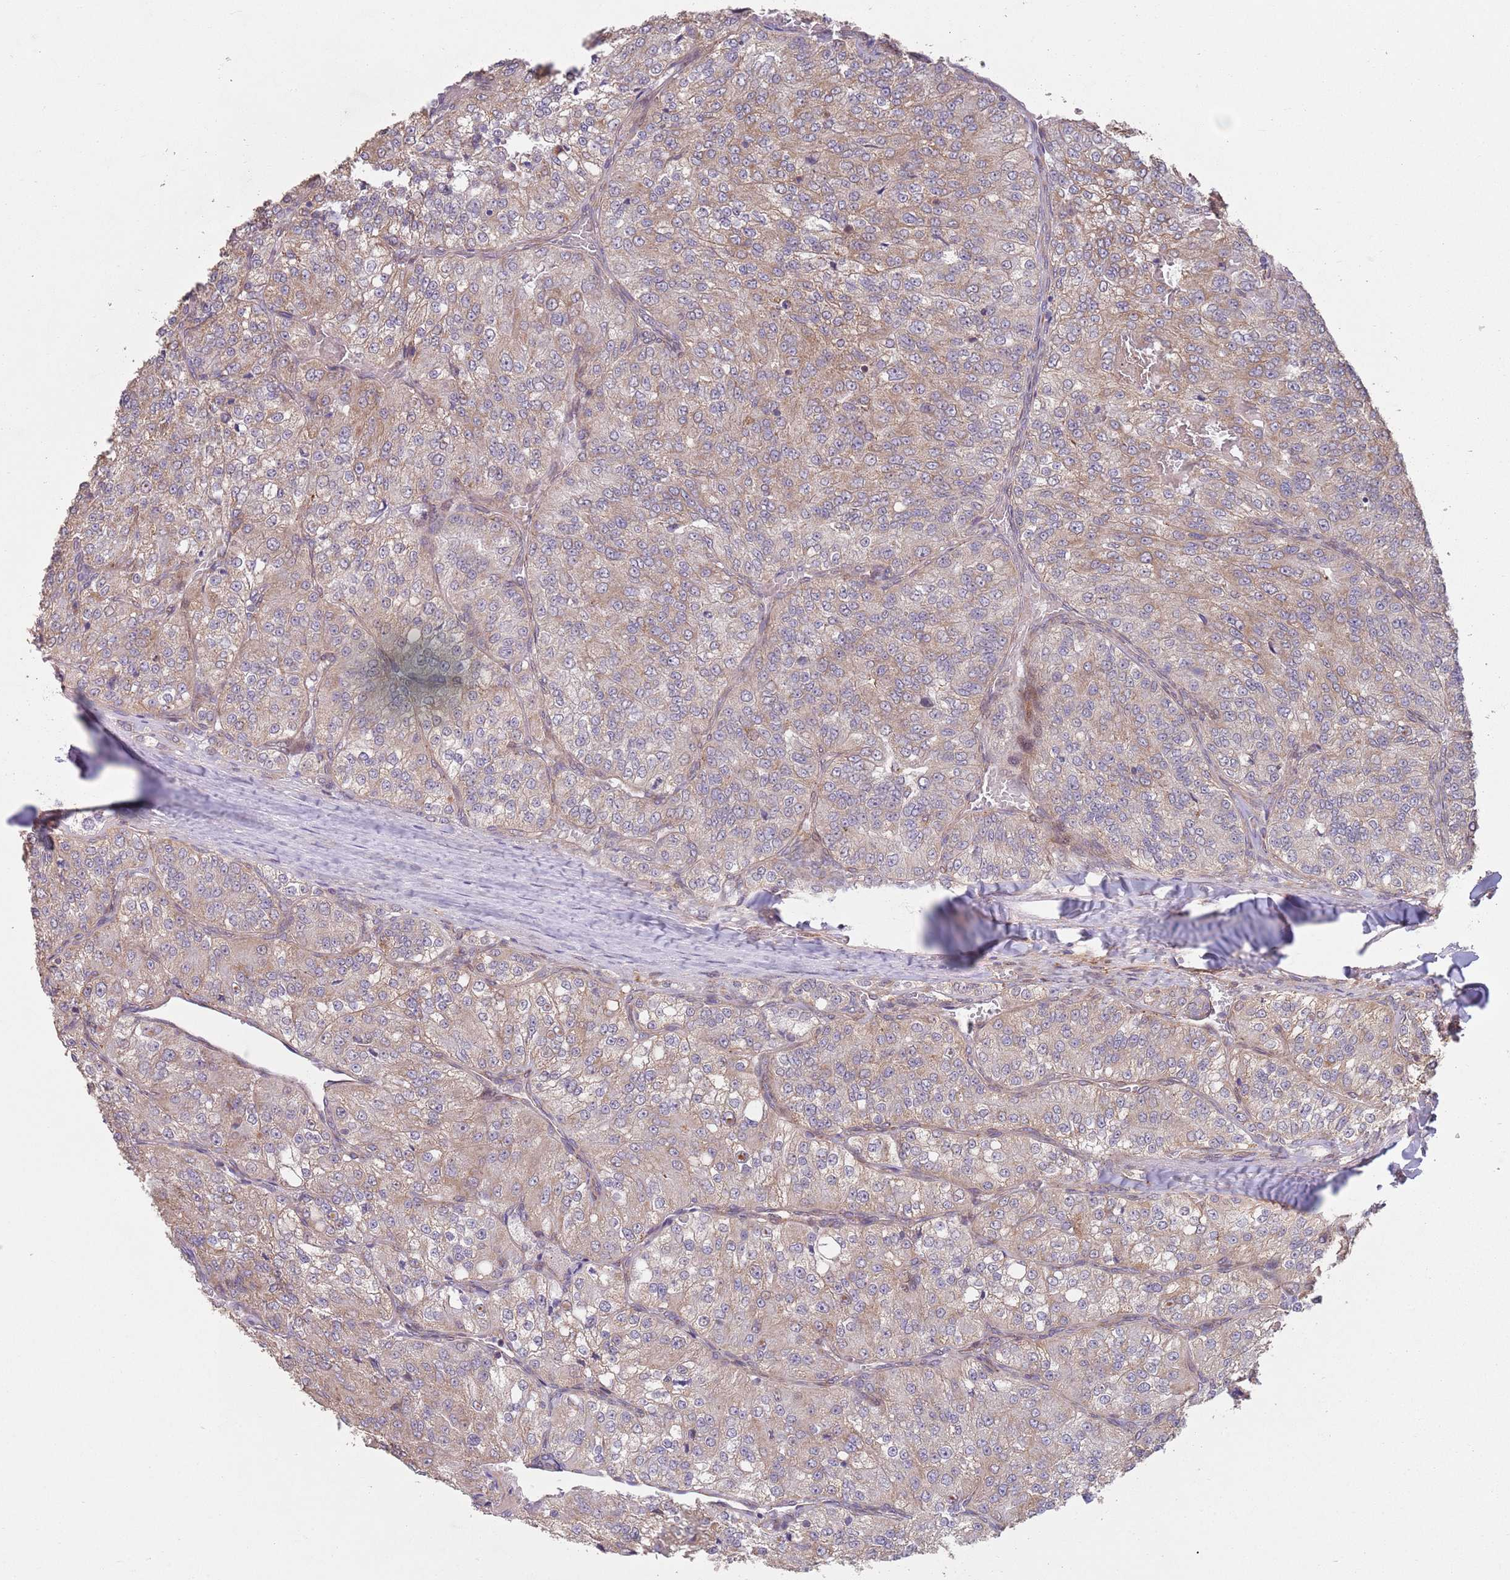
{"staining": {"intensity": "moderate", "quantity": "25%-75%", "location": "cytoplasmic/membranous"}, "tissue": "renal cancer", "cell_type": "Tumor cells", "image_type": "cancer", "snomed": [{"axis": "morphology", "description": "Adenocarcinoma, NOS"}, {"axis": "topography", "description": "Kidney"}], "caption": "Tumor cells display moderate cytoplasmic/membranous staining in about 25%-75% of cells in renal adenocarcinoma.", "gene": "CHD9", "patient": {"sex": "female", "age": 63}}